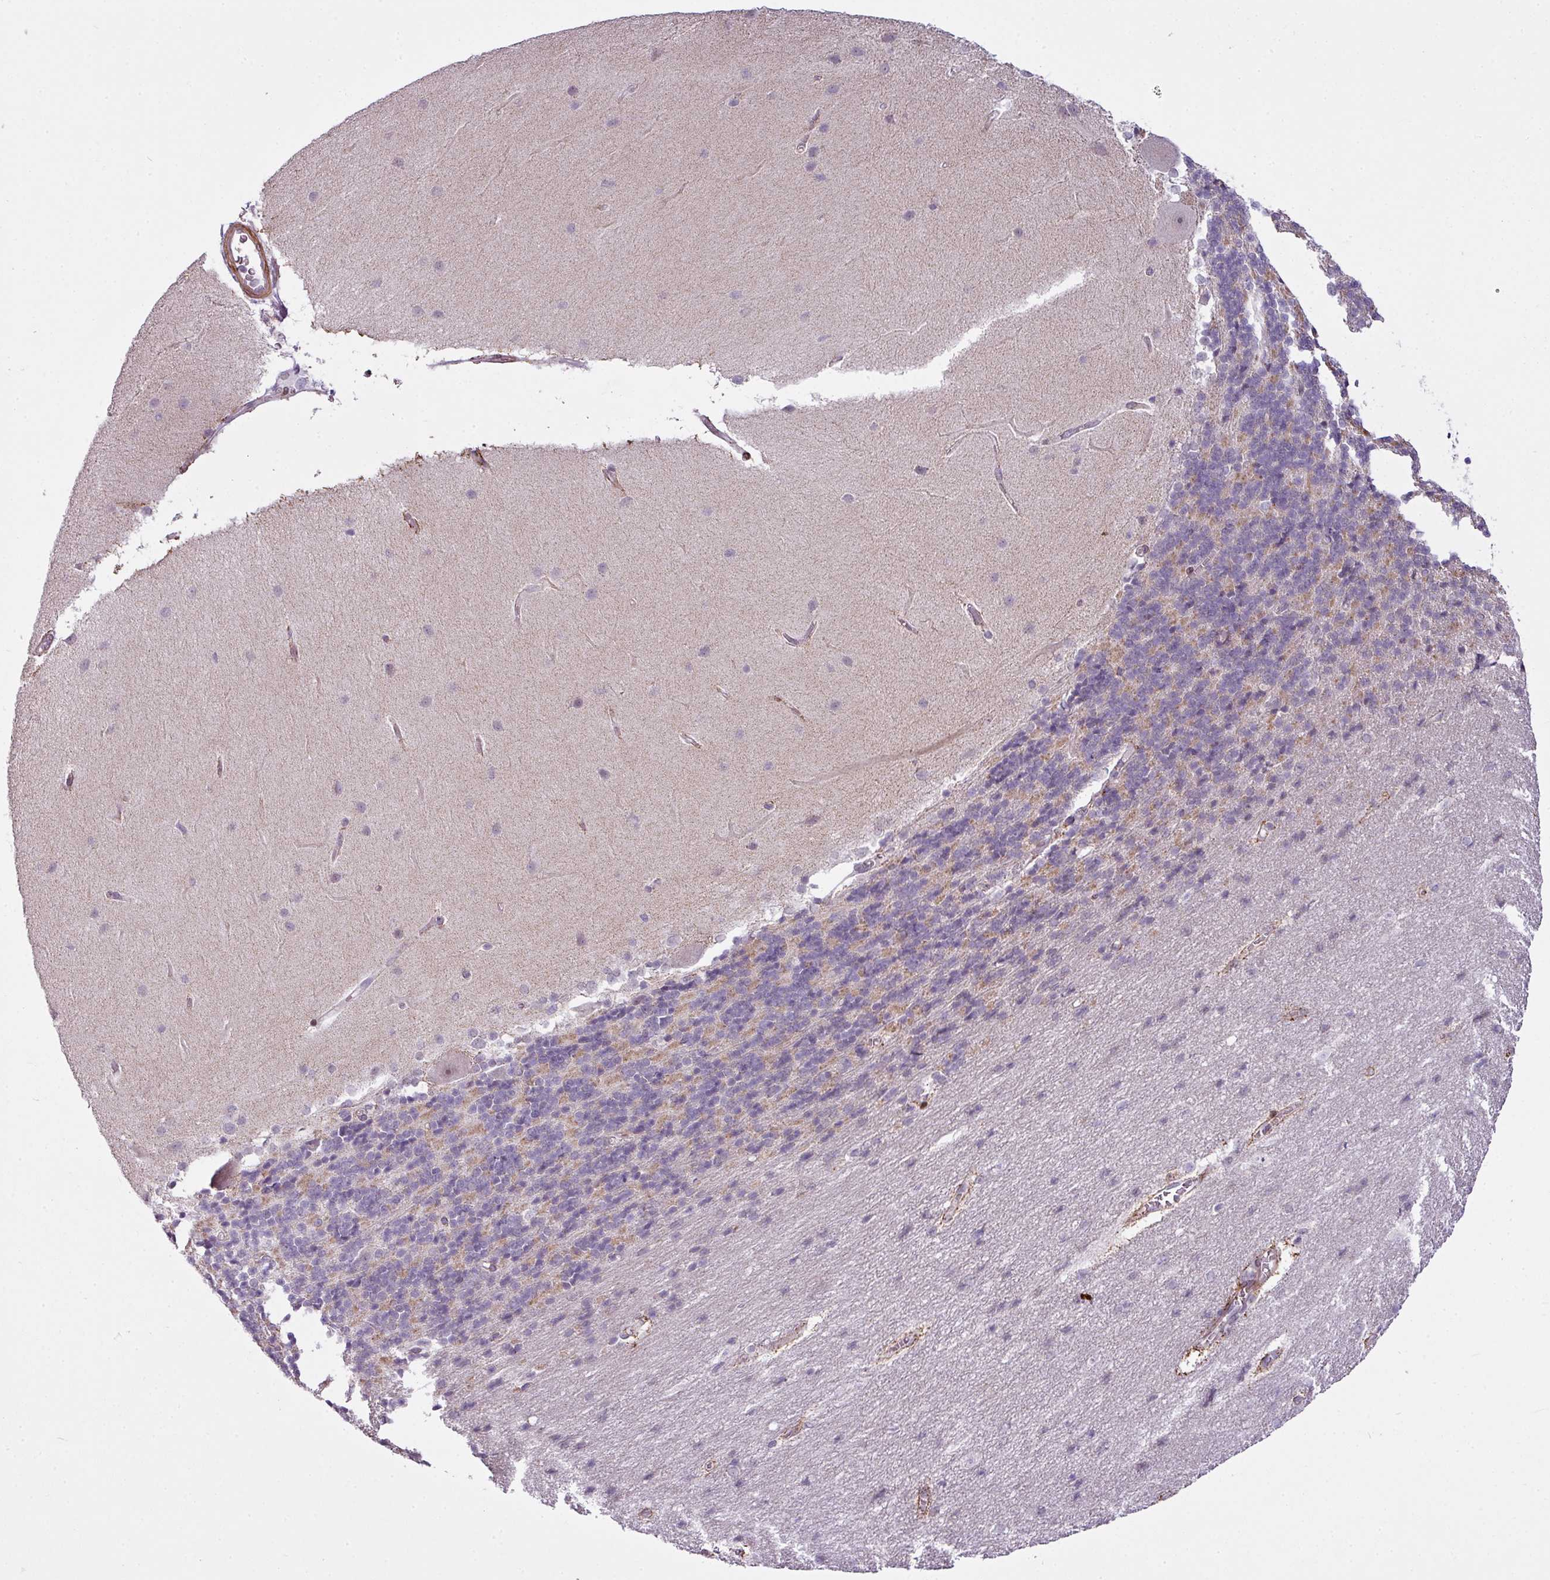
{"staining": {"intensity": "negative", "quantity": "none", "location": "none"}, "tissue": "cerebellum", "cell_type": "Cells in granular layer", "image_type": "normal", "snomed": [{"axis": "morphology", "description": "Normal tissue, NOS"}, {"axis": "topography", "description": "Cerebellum"}], "caption": "Immunohistochemistry (IHC) of unremarkable cerebellum demonstrates no staining in cells in granular layer.", "gene": "ZNF688", "patient": {"sex": "female", "age": 54}}